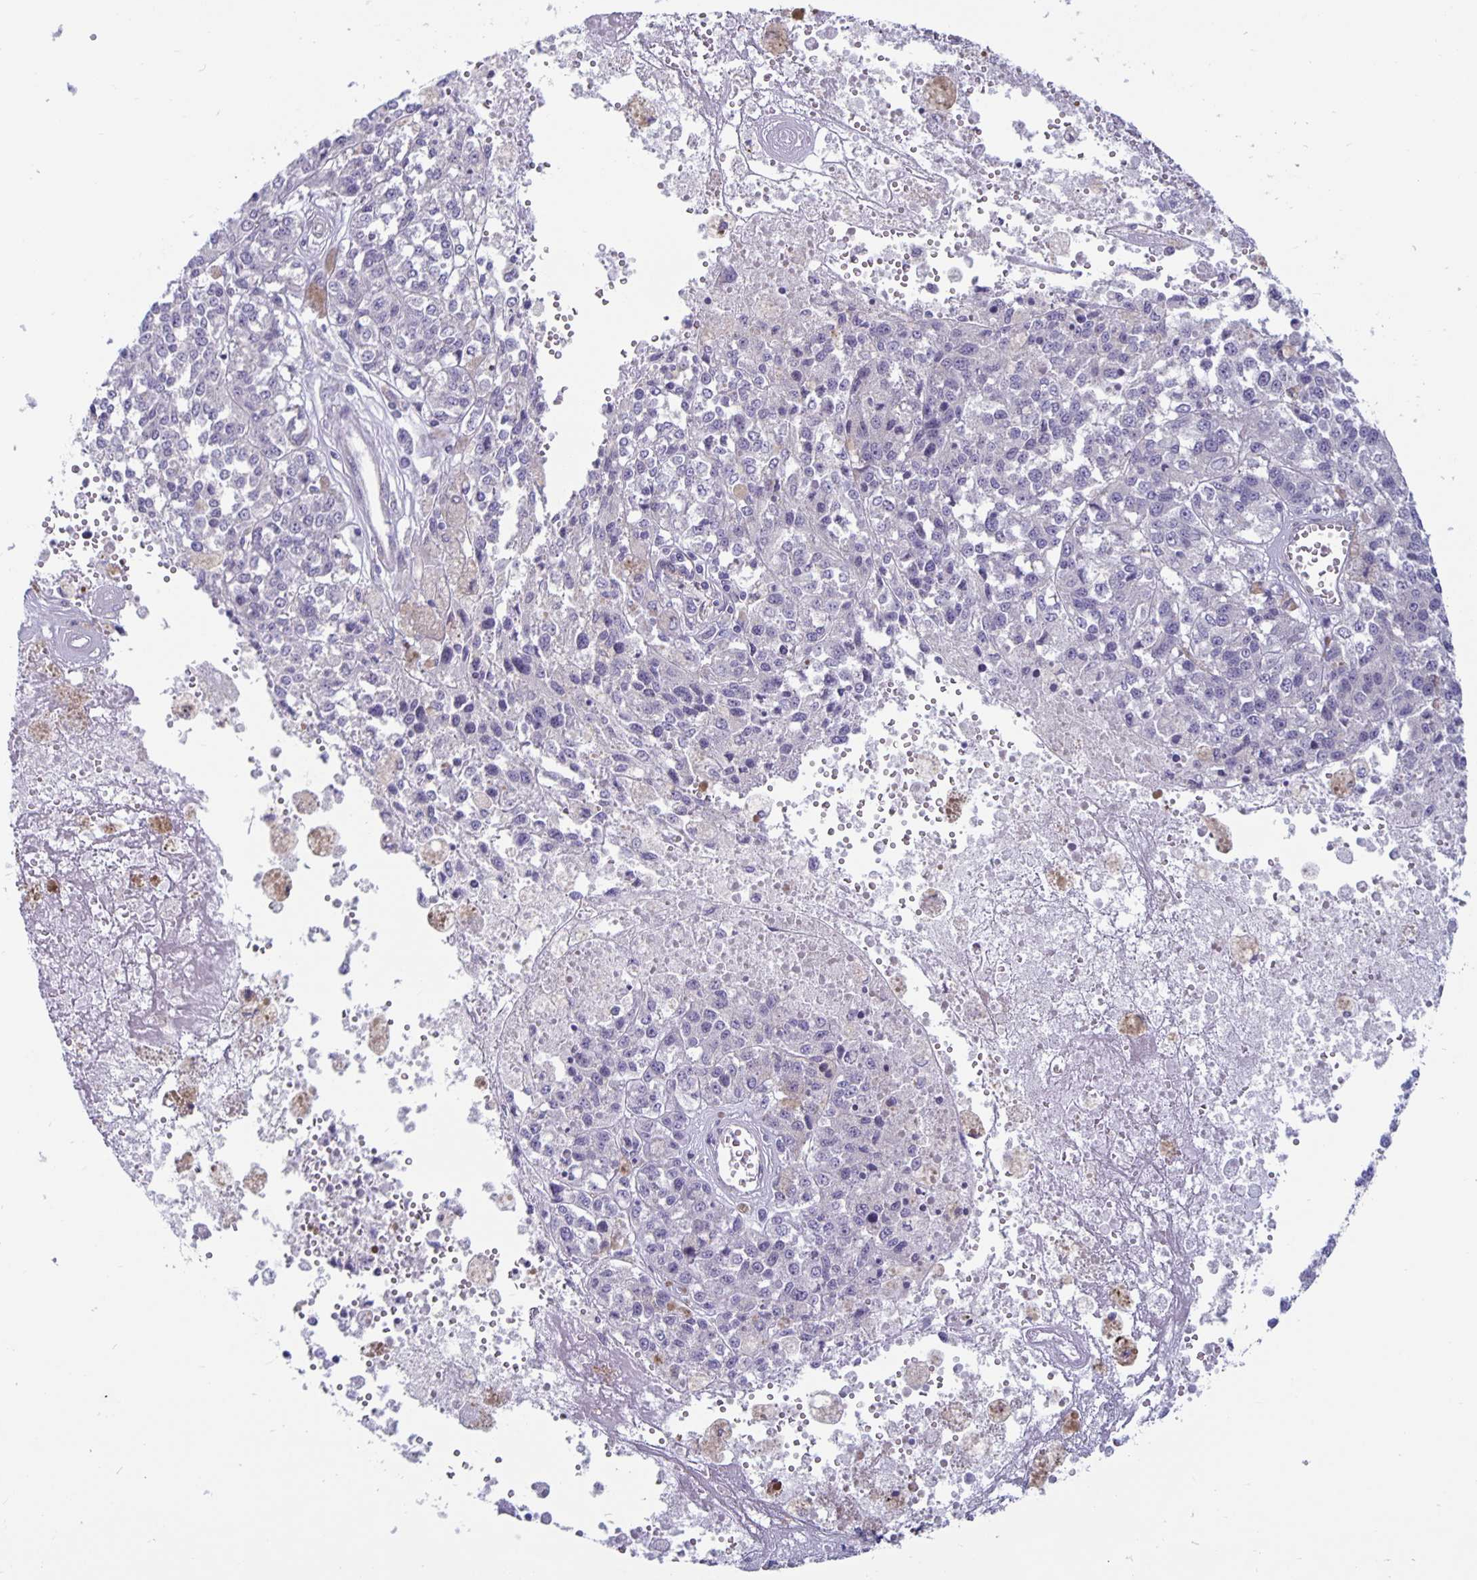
{"staining": {"intensity": "negative", "quantity": "none", "location": "none"}, "tissue": "melanoma", "cell_type": "Tumor cells", "image_type": "cancer", "snomed": [{"axis": "morphology", "description": "Malignant melanoma, Metastatic site"}, {"axis": "topography", "description": "Lymph node"}], "caption": "The image demonstrates no significant positivity in tumor cells of malignant melanoma (metastatic site).", "gene": "PLCB3", "patient": {"sex": "female", "age": 64}}